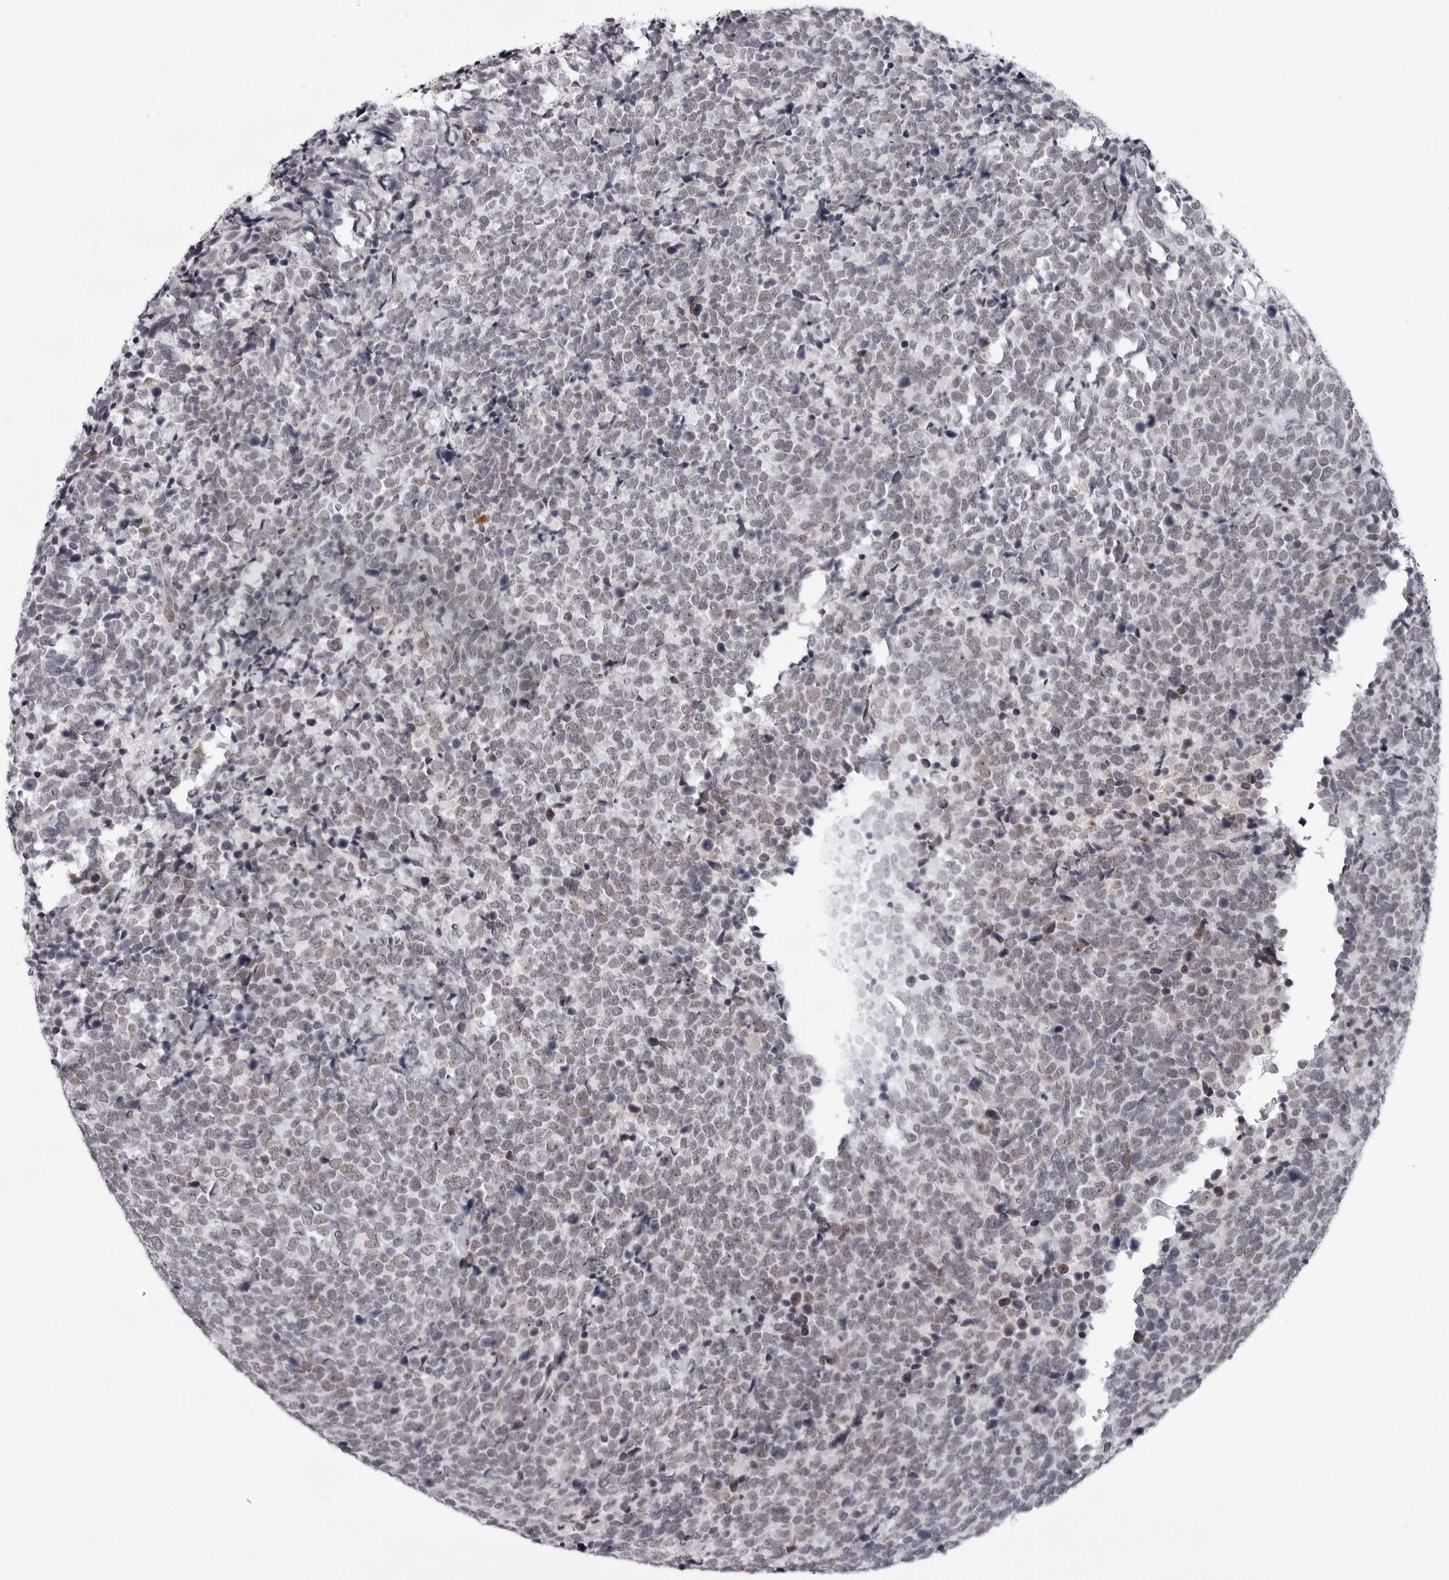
{"staining": {"intensity": "moderate", "quantity": "<25%", "location": "nuclear"}, "tissue": "urothelial cancer", "cell_type": "Tumor cells", "image_type": "cancer", "snomed": [{"axis": "morphology", "description": "Urothelial carcinoma, High grade"}, {"axis": "topography", "description": "Urinary bladder"}], "caption": "IHC (DAB (3,3'-diaminobenzidine)) staining of human urothelial carcinoma (high-grade) reveals moderate nuclear protein positivity in about <25% of tumor cells.", "gene": "EXOSC10", "patient": {"sex": "female", "age": 82}}